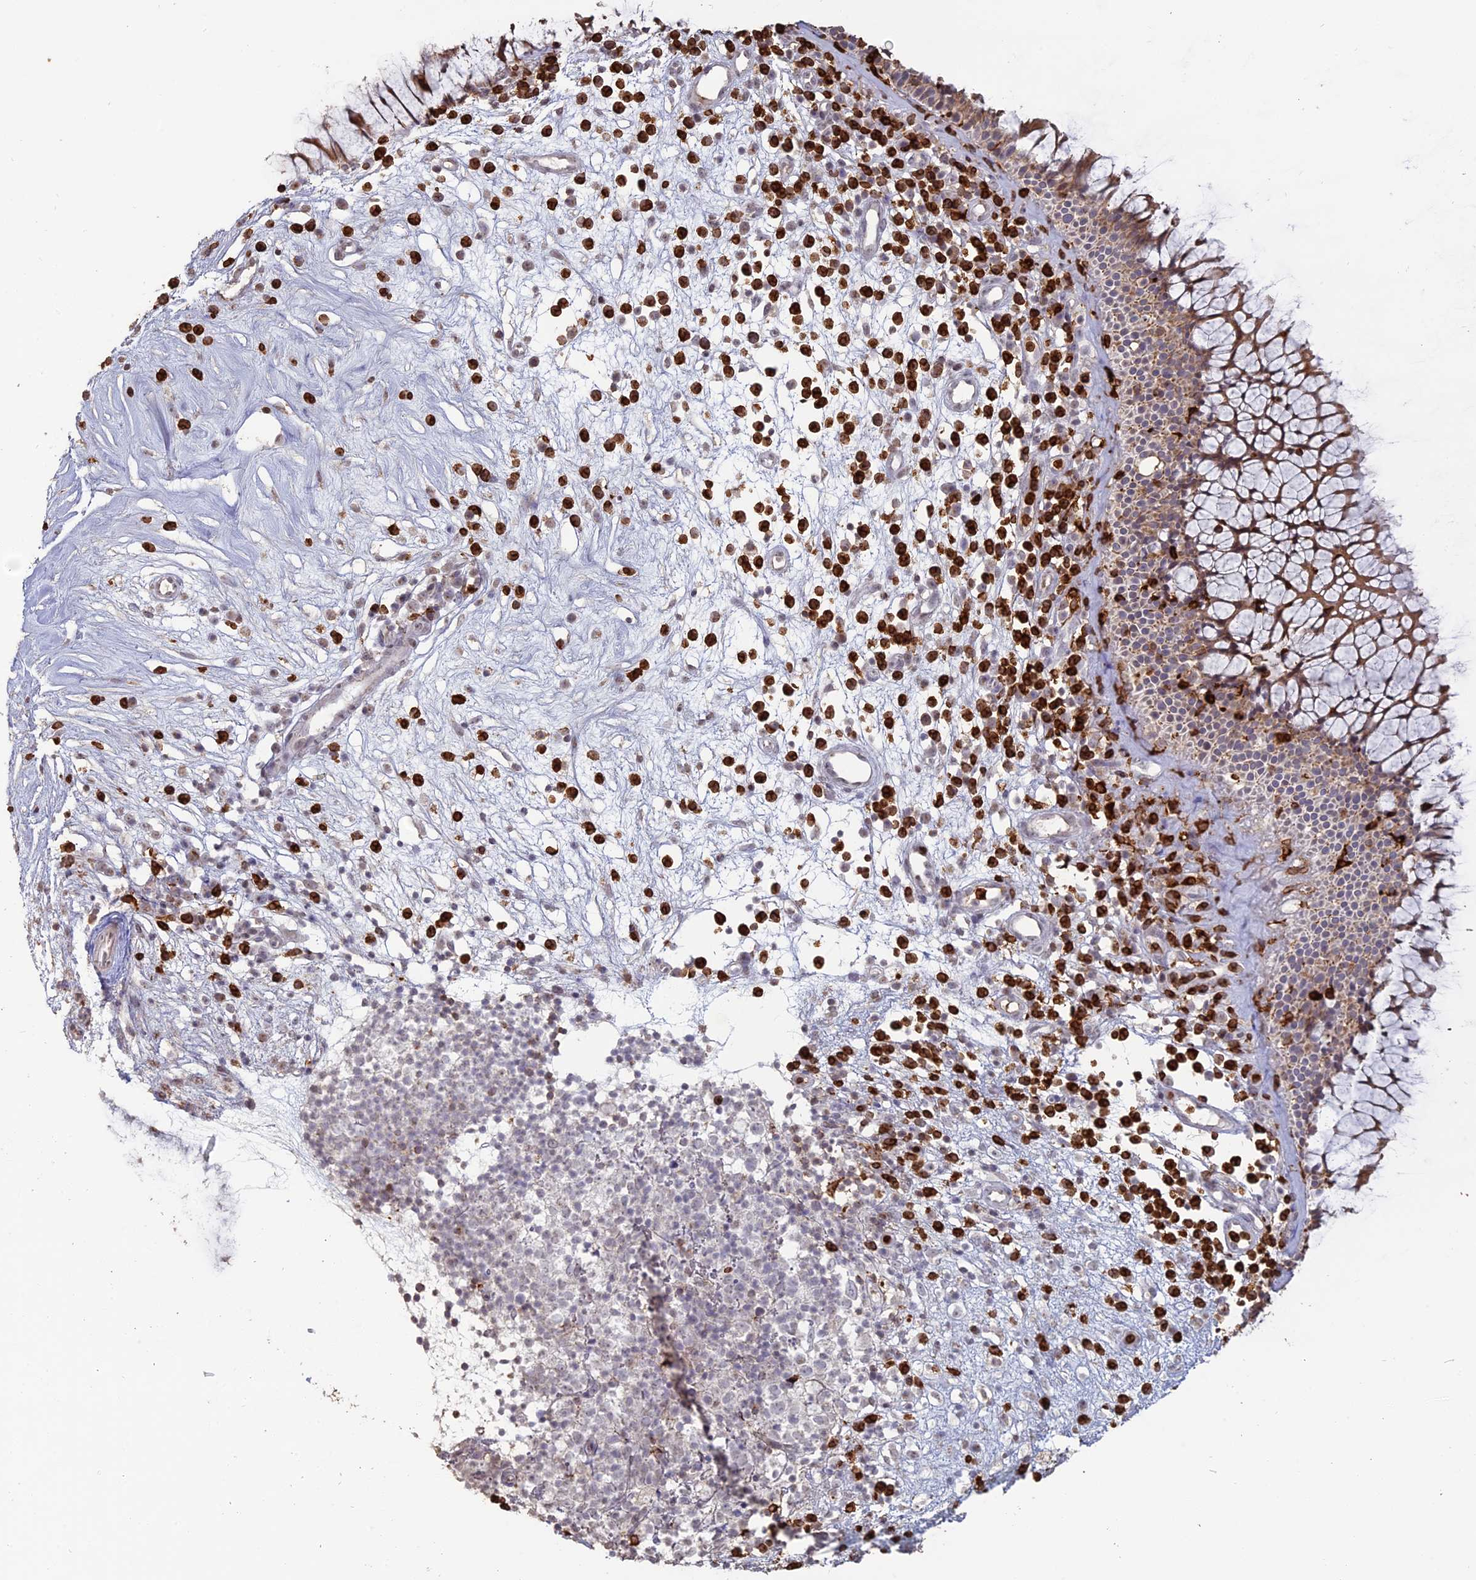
{"staining": {"intensity": "weak", "quantity": "25%-75%", "location": "cytoplasmic/membranous"}, "tissue": "nasopharynx", "cell_type": "Respiratory epithelial cells", "image_type": "normal", "snomed": [{"axis": "morphology", "description": "Normal tissue, NOS"}, {"axis": "morphology", "description": "Inflammation, NOS"}, {"axis": "topography", "description": "Nasopharynx"}], "caption": "This is an image of immunohistochemistry (IHC) staining of unremarkable nasopharynx, which shows weak positivity in the cytoplasmic/membranous of respiratory epithelial cells.", "gene": "APOBR", "patient": {"sex": "male", "age": 70}}